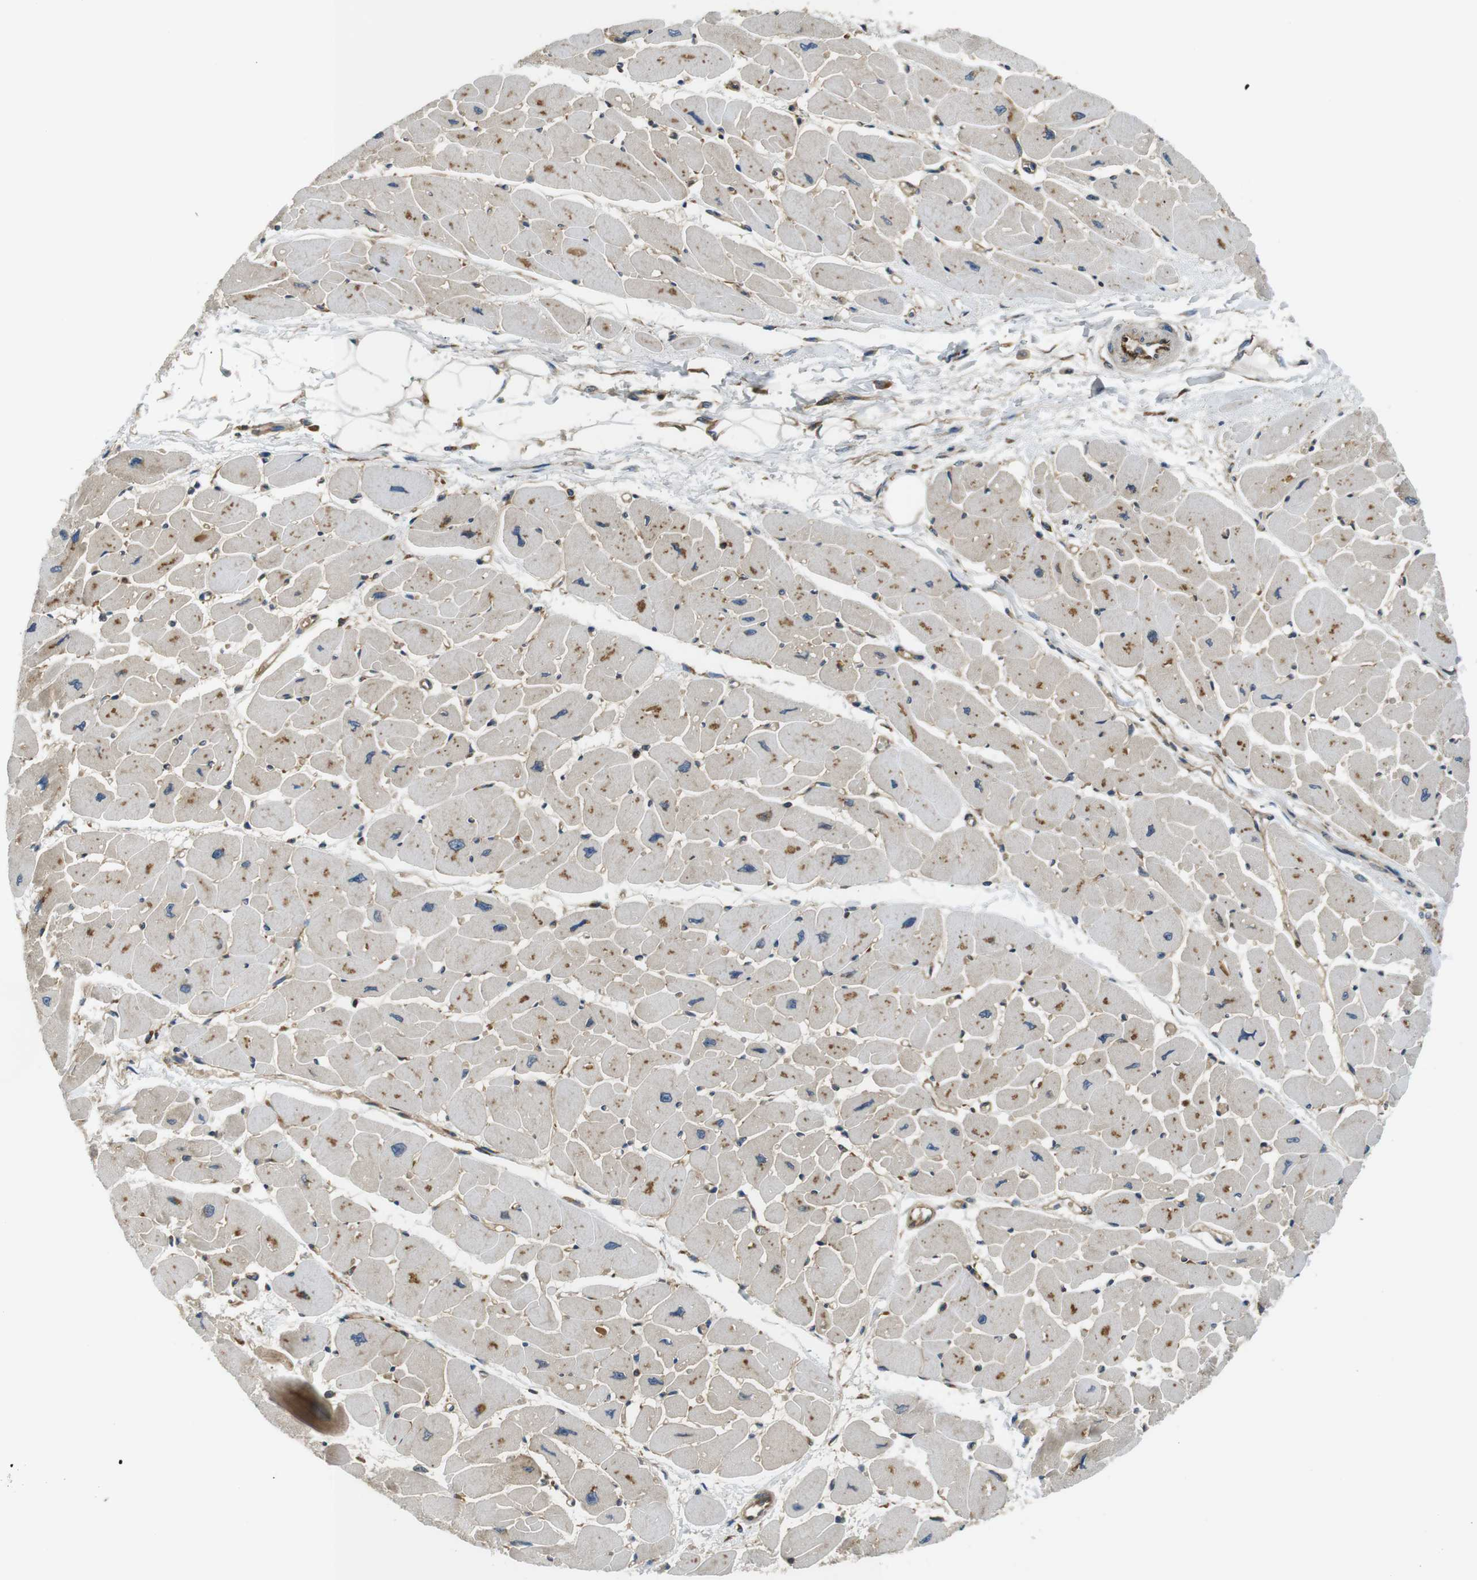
{"staining": {"intensity": "weak", "quantity": ">75%", "location": "cytoplasmic/membranous"}, "tissue": "heart muscle", "cell_type": "Cardiomyocytes", "image_type": "normal", "snomed": [{"axis": "morphology", "description": "Normal tissue, NOS"}, {"axis": "topography", "description": "Heart"}], "caption": "Protein analysis of unremarkable heart muscle demonstrates weak cytoplasmic/membranous expression in approximately >75% of cardiomyocytes. The protein of interest is stained brown, and the nuclei are stained in blue (DAB IHC with brightfield microscopy, high magnification).", "gene": "TSC1", "patient": {"sex": "female", "age": 54}}